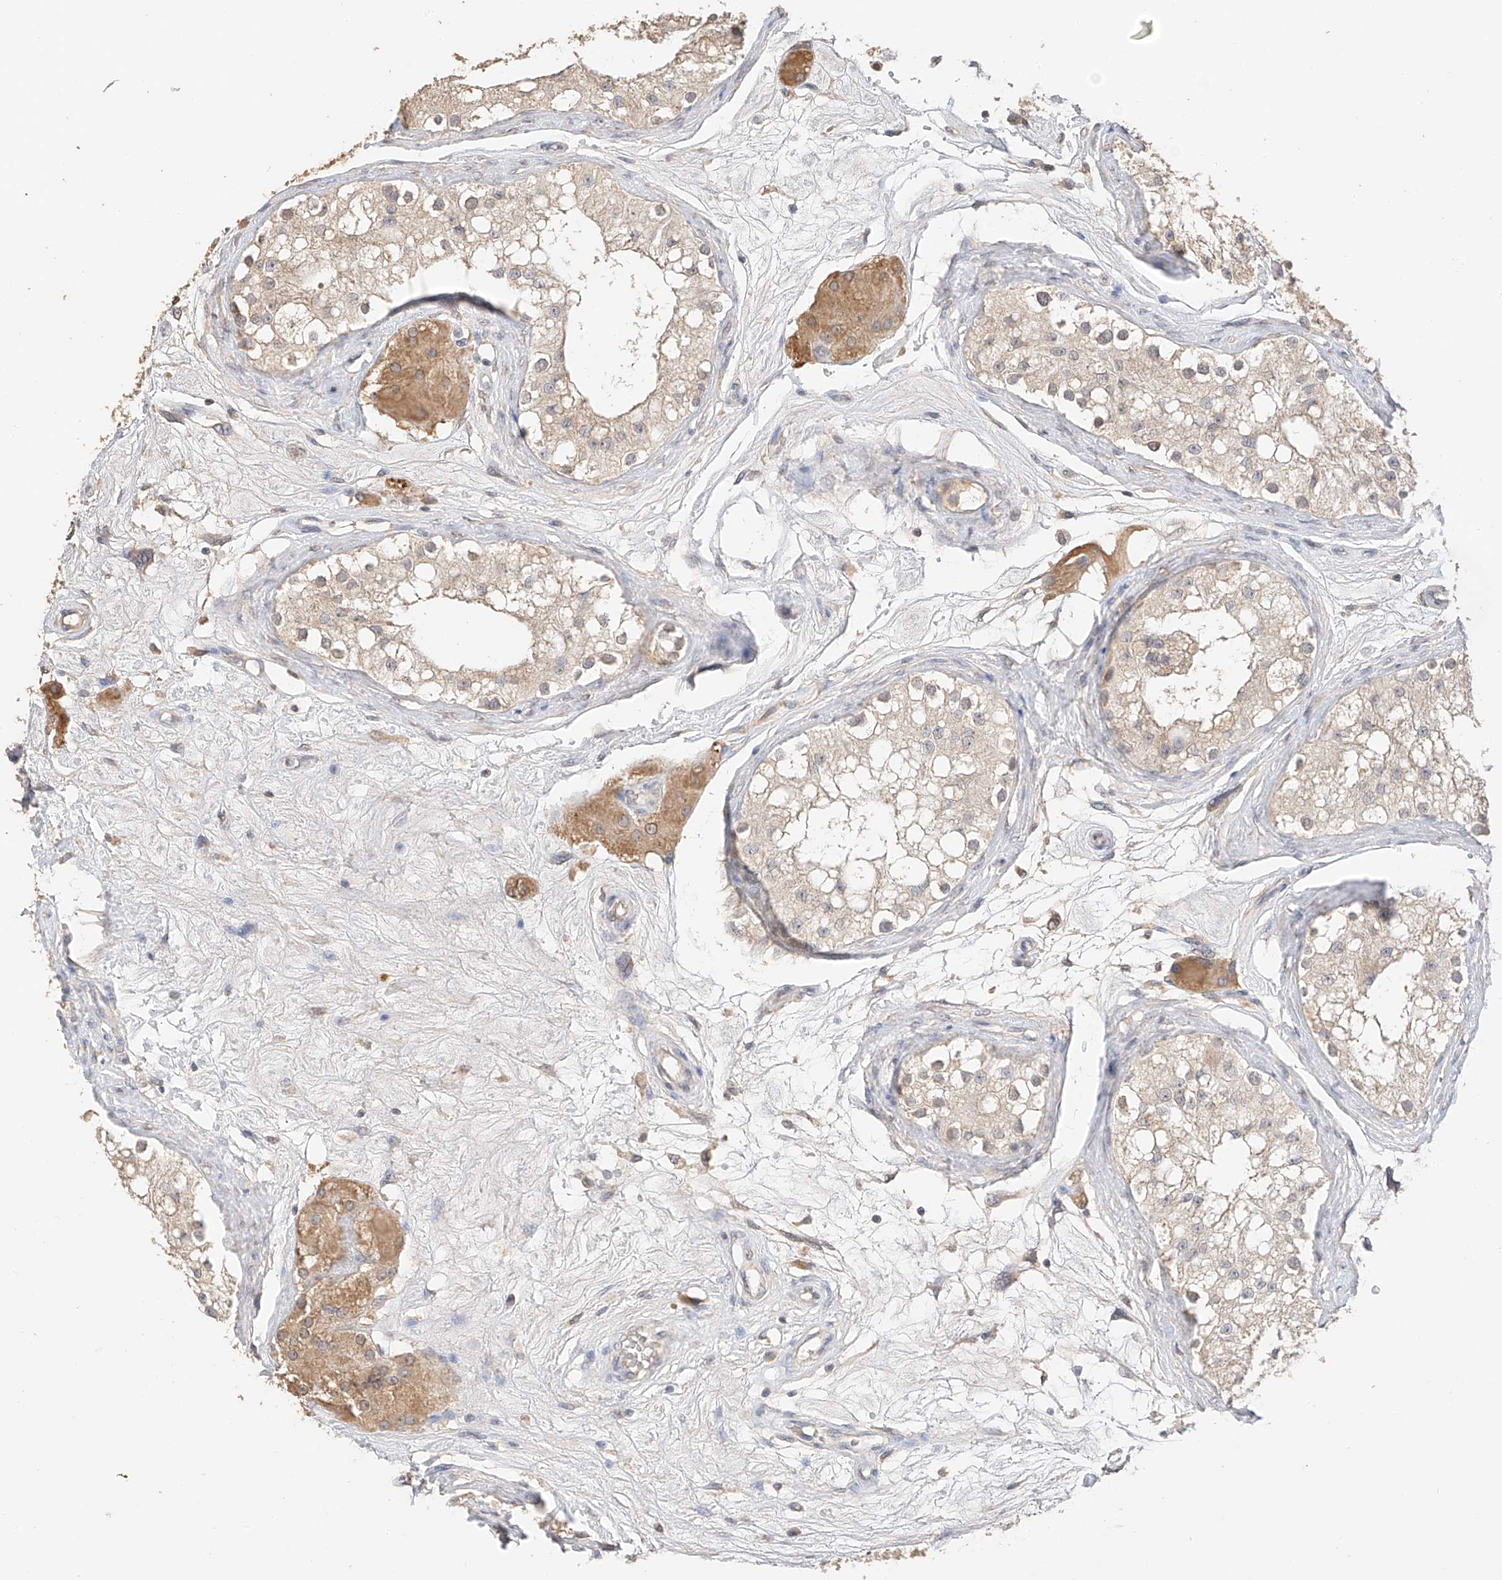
{"staining": {"intensity": "weak", "quantity": ">75%", "location": "cytoplasmic/membranous"}, "tissue": "testis", "cell_type": "Cells in seminiferous ducts", "image_type": "normal", "snomed": [{"axis": "morphology", "description": "Normal tissue, NOS"}, {"axis": "topography", "description": "Testis"}], "caption": "Weak cytoplasmic/membranous protein positivity is identified in about >75% of cells in seminiferous ducts in testis. (DAB = brown stain, brightfield microscopy at high magnification).", "gene": "IL22RA2", "patient": {"sex": "male", "age": 84}}